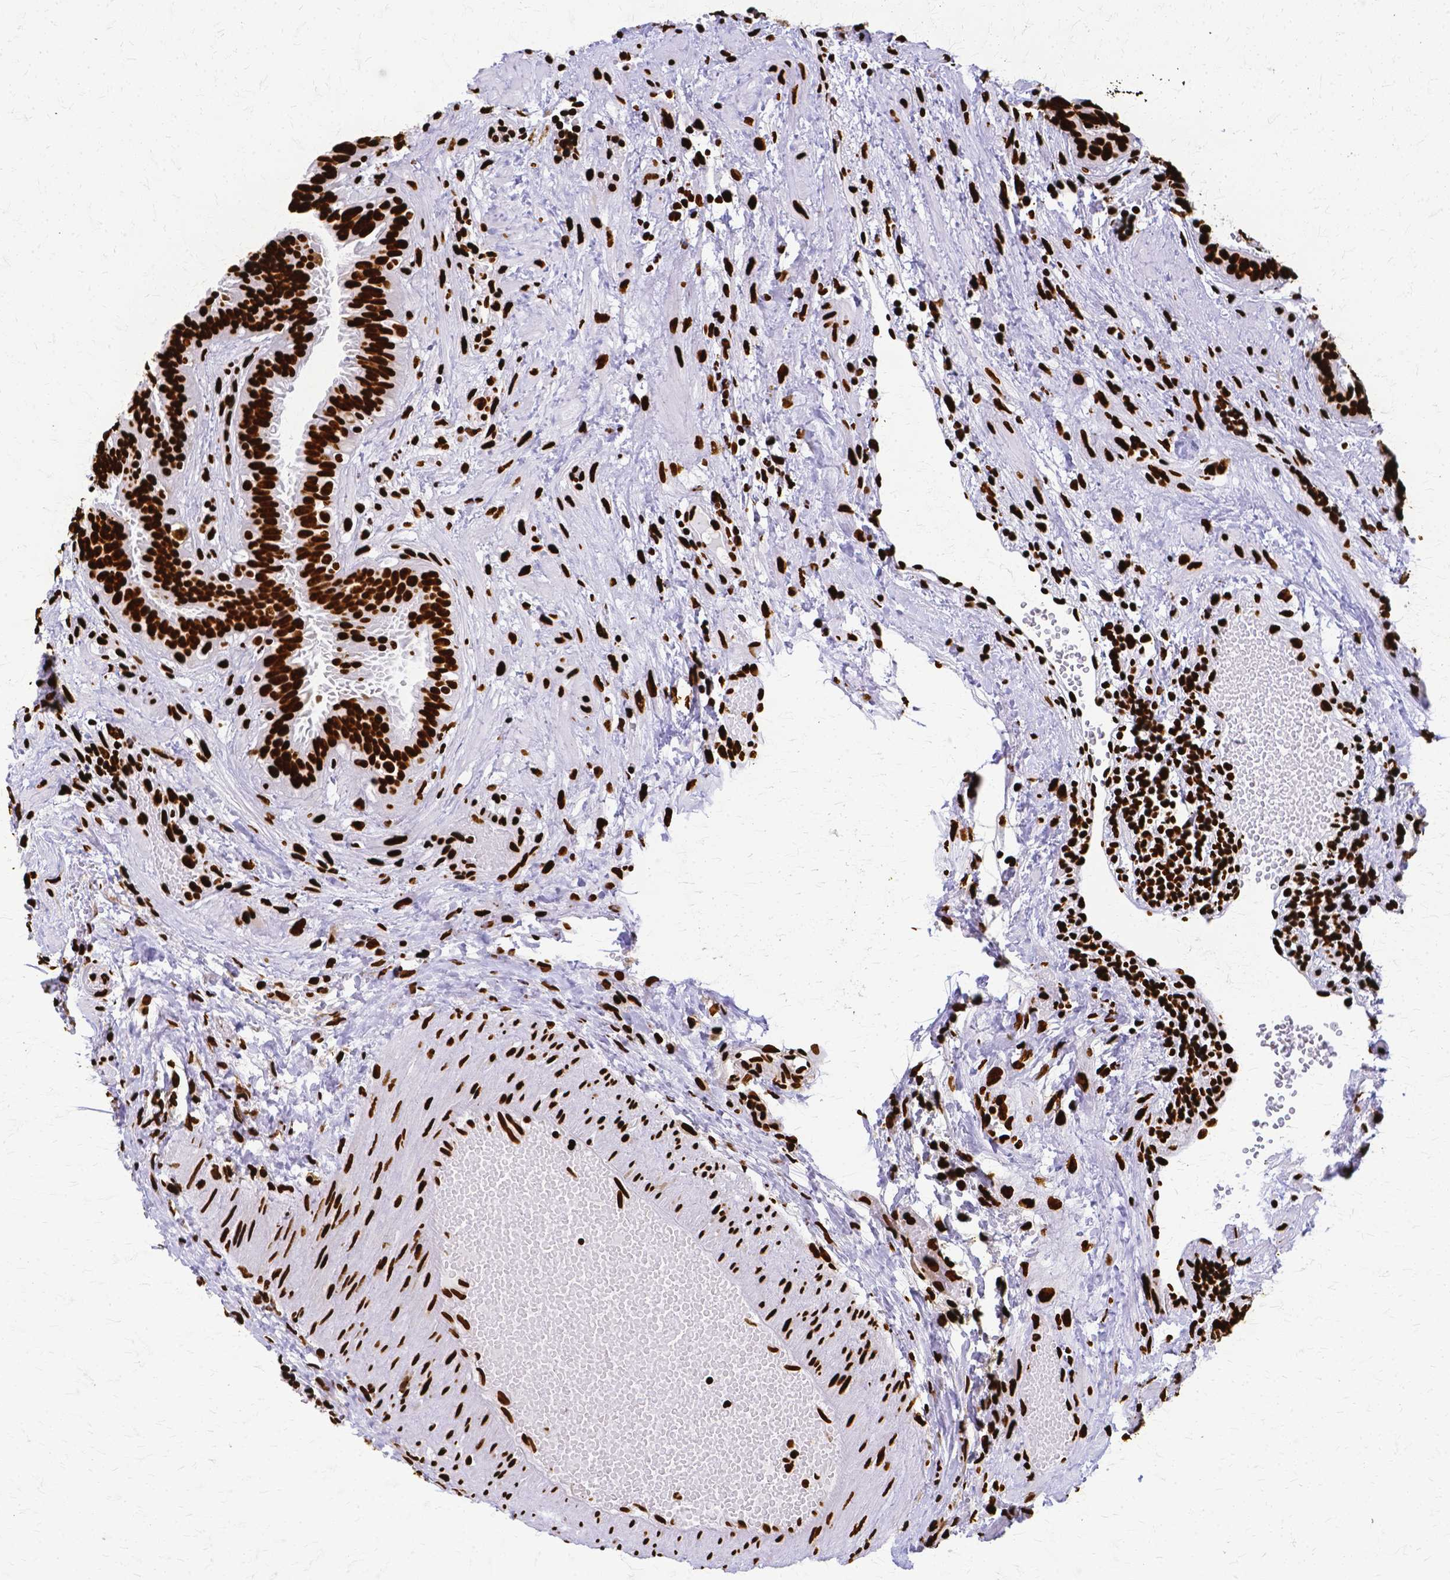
{"staining": {"intensity": "strong", "quantity": ">75%", "location": "nuclear"}, "tissue": "fallopian tube", "cell_type": "Glandular cells", "image_type": "normal", "snomed": [{"axis": "morphology", "description": "Normal tissue, NOS"}, {"axis": "topography", "description": "Fallopian tube"}], "caption": "Protein staining of unremarkable fallopian tube shows strong nuclear expression in about >75% of glandular cells. The staining was performed using DAB (3,3'-diaminobenzidine) to visualize the protein expression in brown, while the nuclei were stained in blue with hematoxylin (Magnification: 20x).", "gene": "SFPQ", "patient": {"sex": "female", "age": 37}}